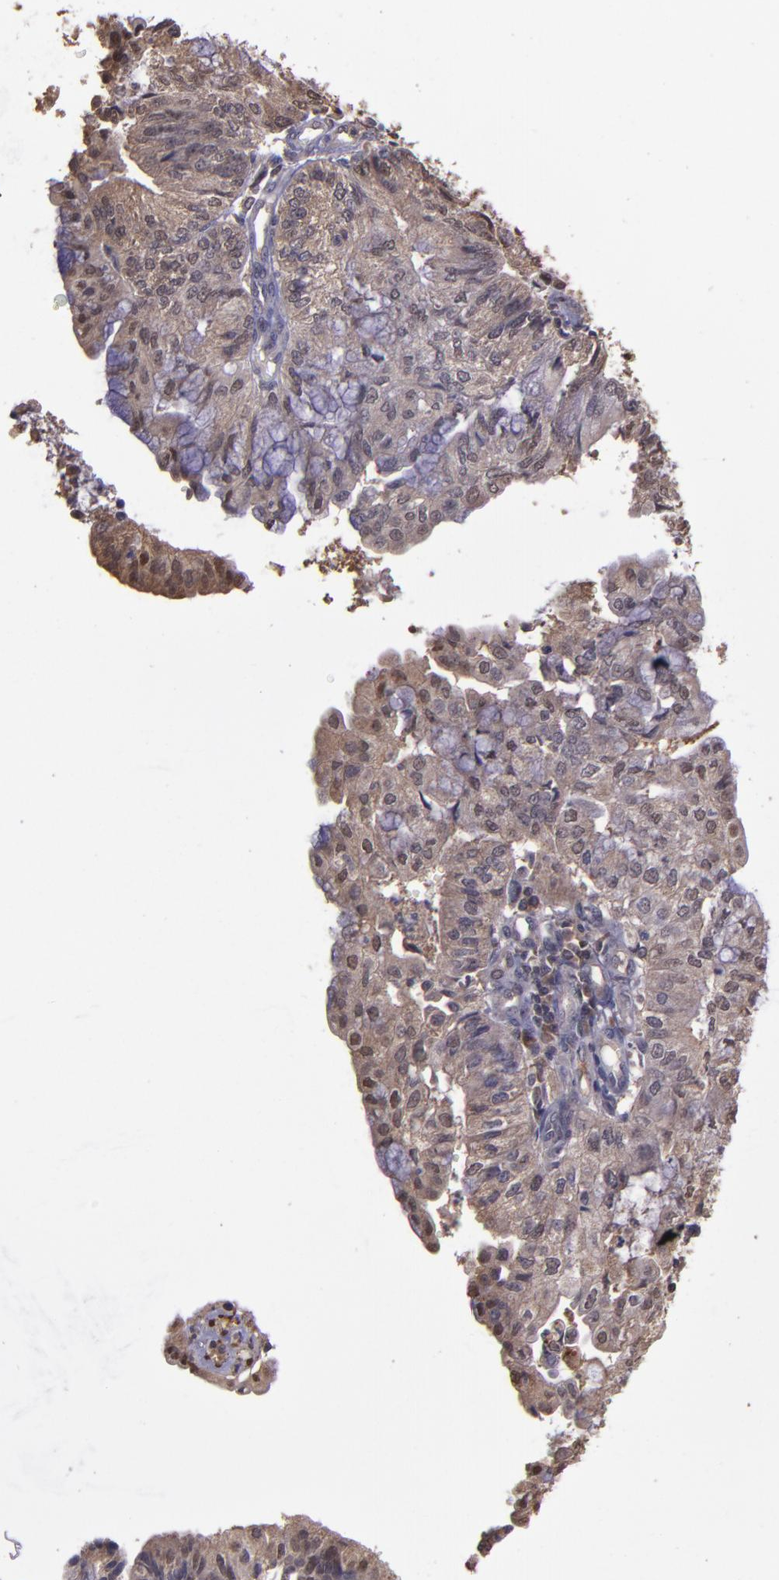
{"staining": {"intensity": "weak", "quantity": ">75%", "location": "cytoplasmic/membranous"}, "tissue": "endometrial cancer", "cell_type": "Tumor cells", "image_type": "cancer", "snomed": [{"axis": "morphology", "description": "Adenocarcinoma, NOS"}, {"axis": "topography", "description": "Endometrium"}], "caption": "Protein staining of endometrial adenocarcinoma tissue exhibits weak cytoplasmic/membranous staining in about >75% of tumor cells.", "gene": "SERPINF2", "patient": {"sex": "female", "age": 59}}